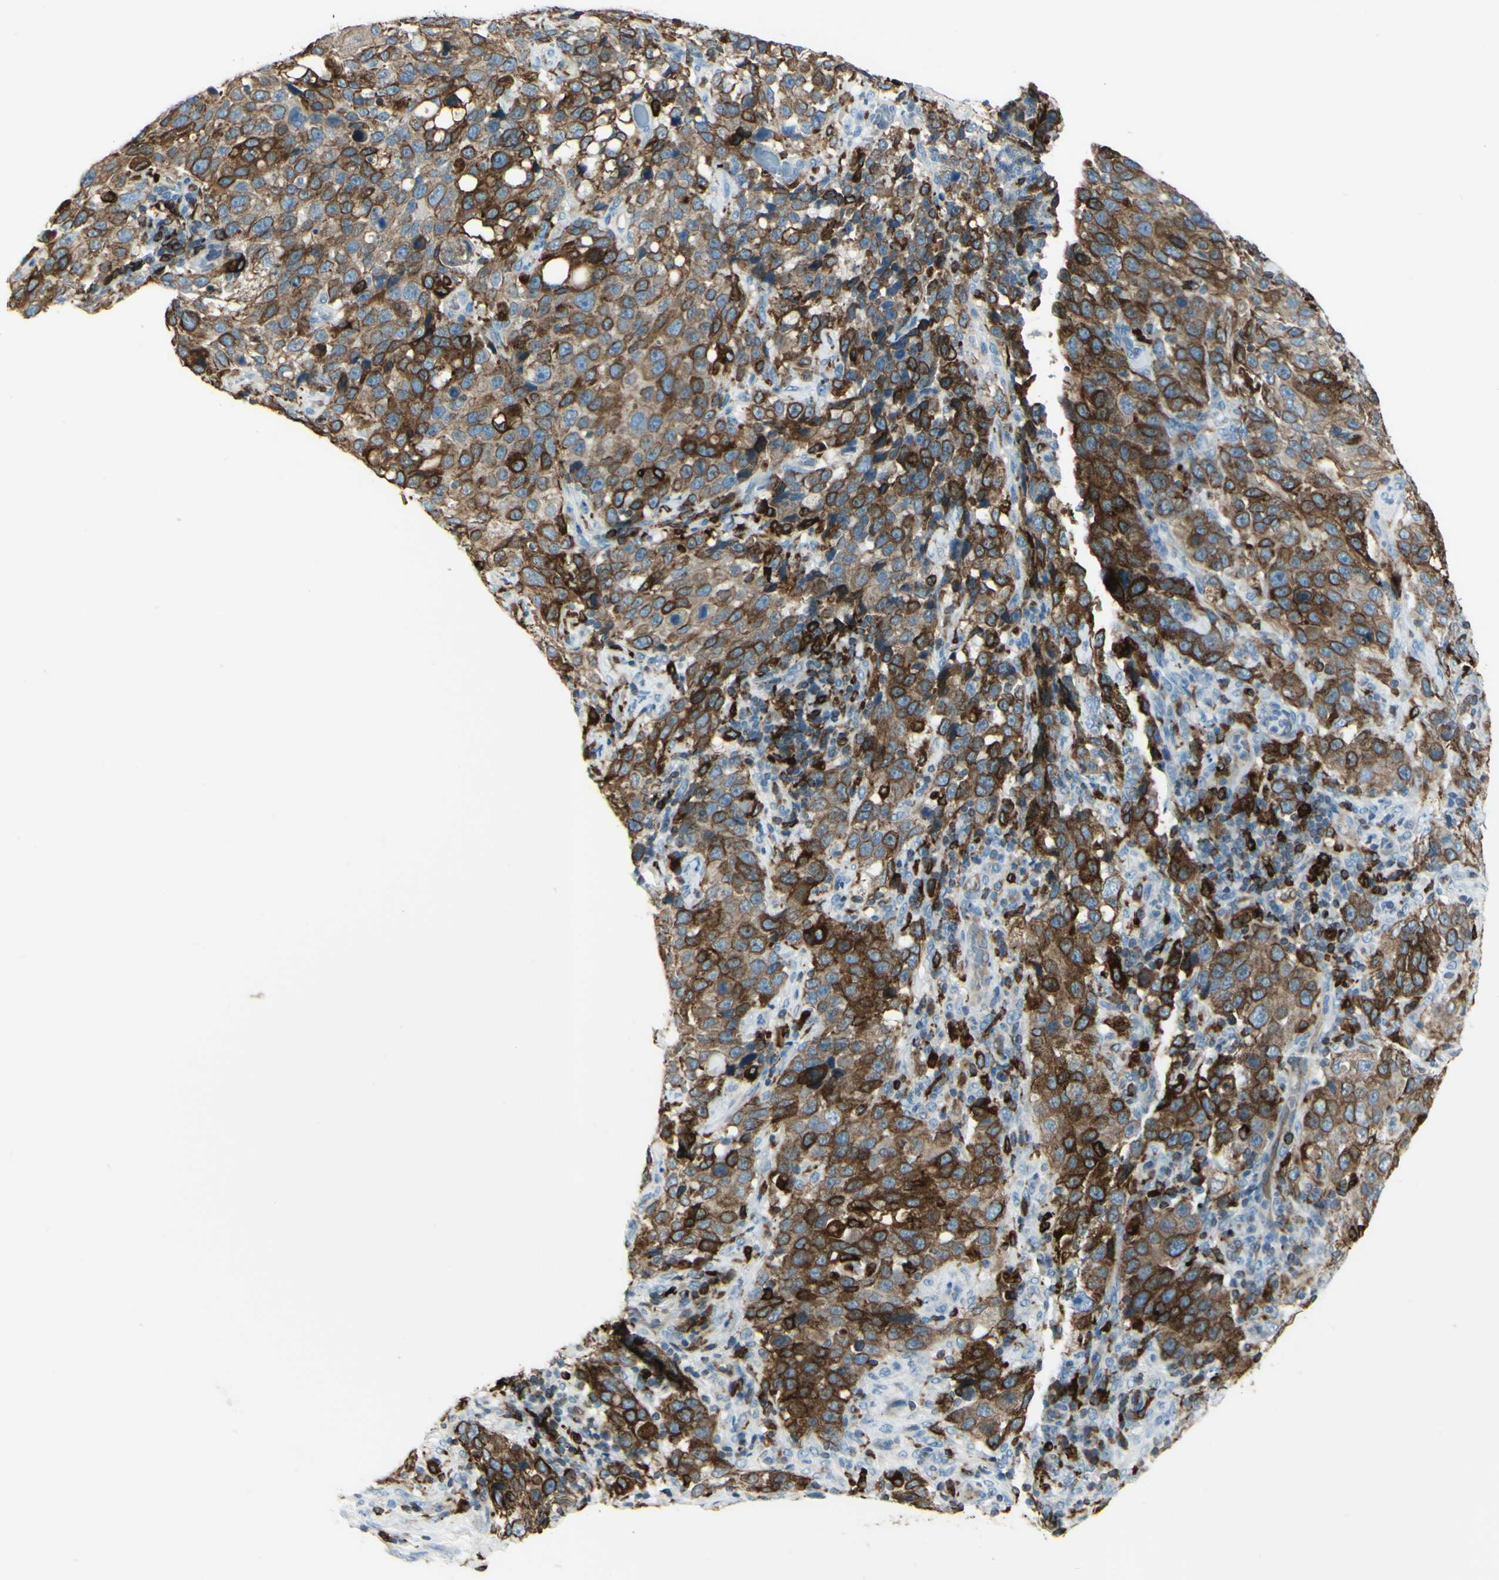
{"staining": {"intensity": "strong", "quantity": ">75%", "location": "cytoplasmic/membranous"}, "tissue": "stomach cancer", "cell_type": "Tumor cells", "image_type": "cancer", "snomed": [{"axis": "morphology", "description": "Normal tissue, NOS"}, {"axis": "morphology", "description": "Adenocarcinoma, NOS"}, {"axis": "topography", "description": "Stomach"}], "caption": "Adenocarcinoma (stomach) tissue displays strong cytoplasmic/membranous staining in approximately >75% of tumor cells", "gene": "CD74", "patient": {"sex": "male", "age": 48}}